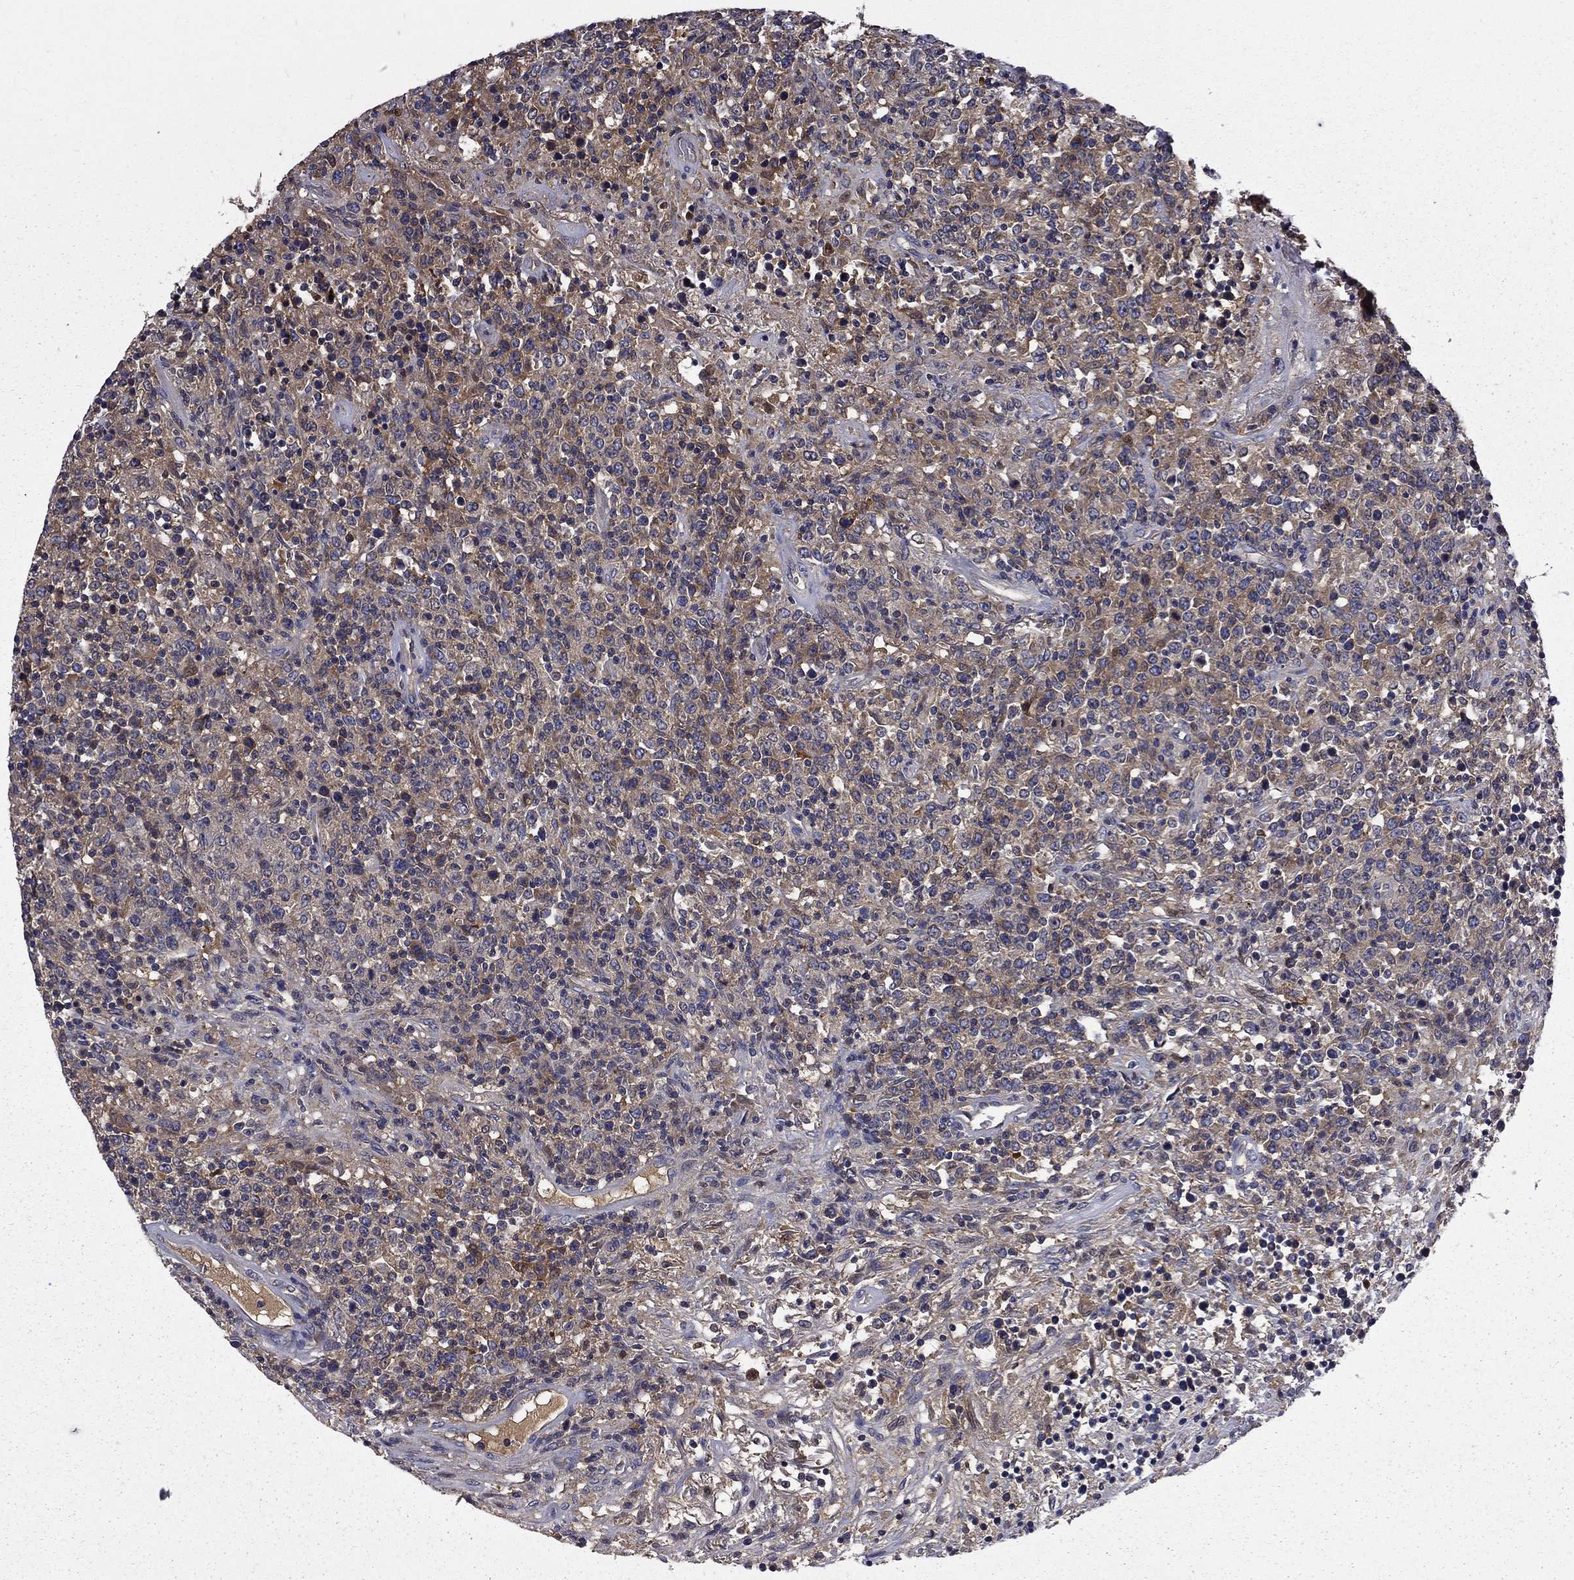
{"staining": {"intensity": "strong", "quantity": "<25%", "location": "cytoplasmic/membranous"}, "tissue": "lymphoma", "cell_type": "Tumor cells", "image_type": "cancer", "snomed": [{"axis": "morphology", "description": "Malignant lymphoma, non-Hodgkin's type, High grade"}, {"axis": "topography", "description": "Lung"}], "caption": "A medium amount of strong cytoplasmic/membranous expression is present in about <25% of tumor cells in high-grade malignant lymphoma, non-Hodgkin's type tissue.", "gene": "CEACAM7", "patient": {"sex": "male", "age": 79}}